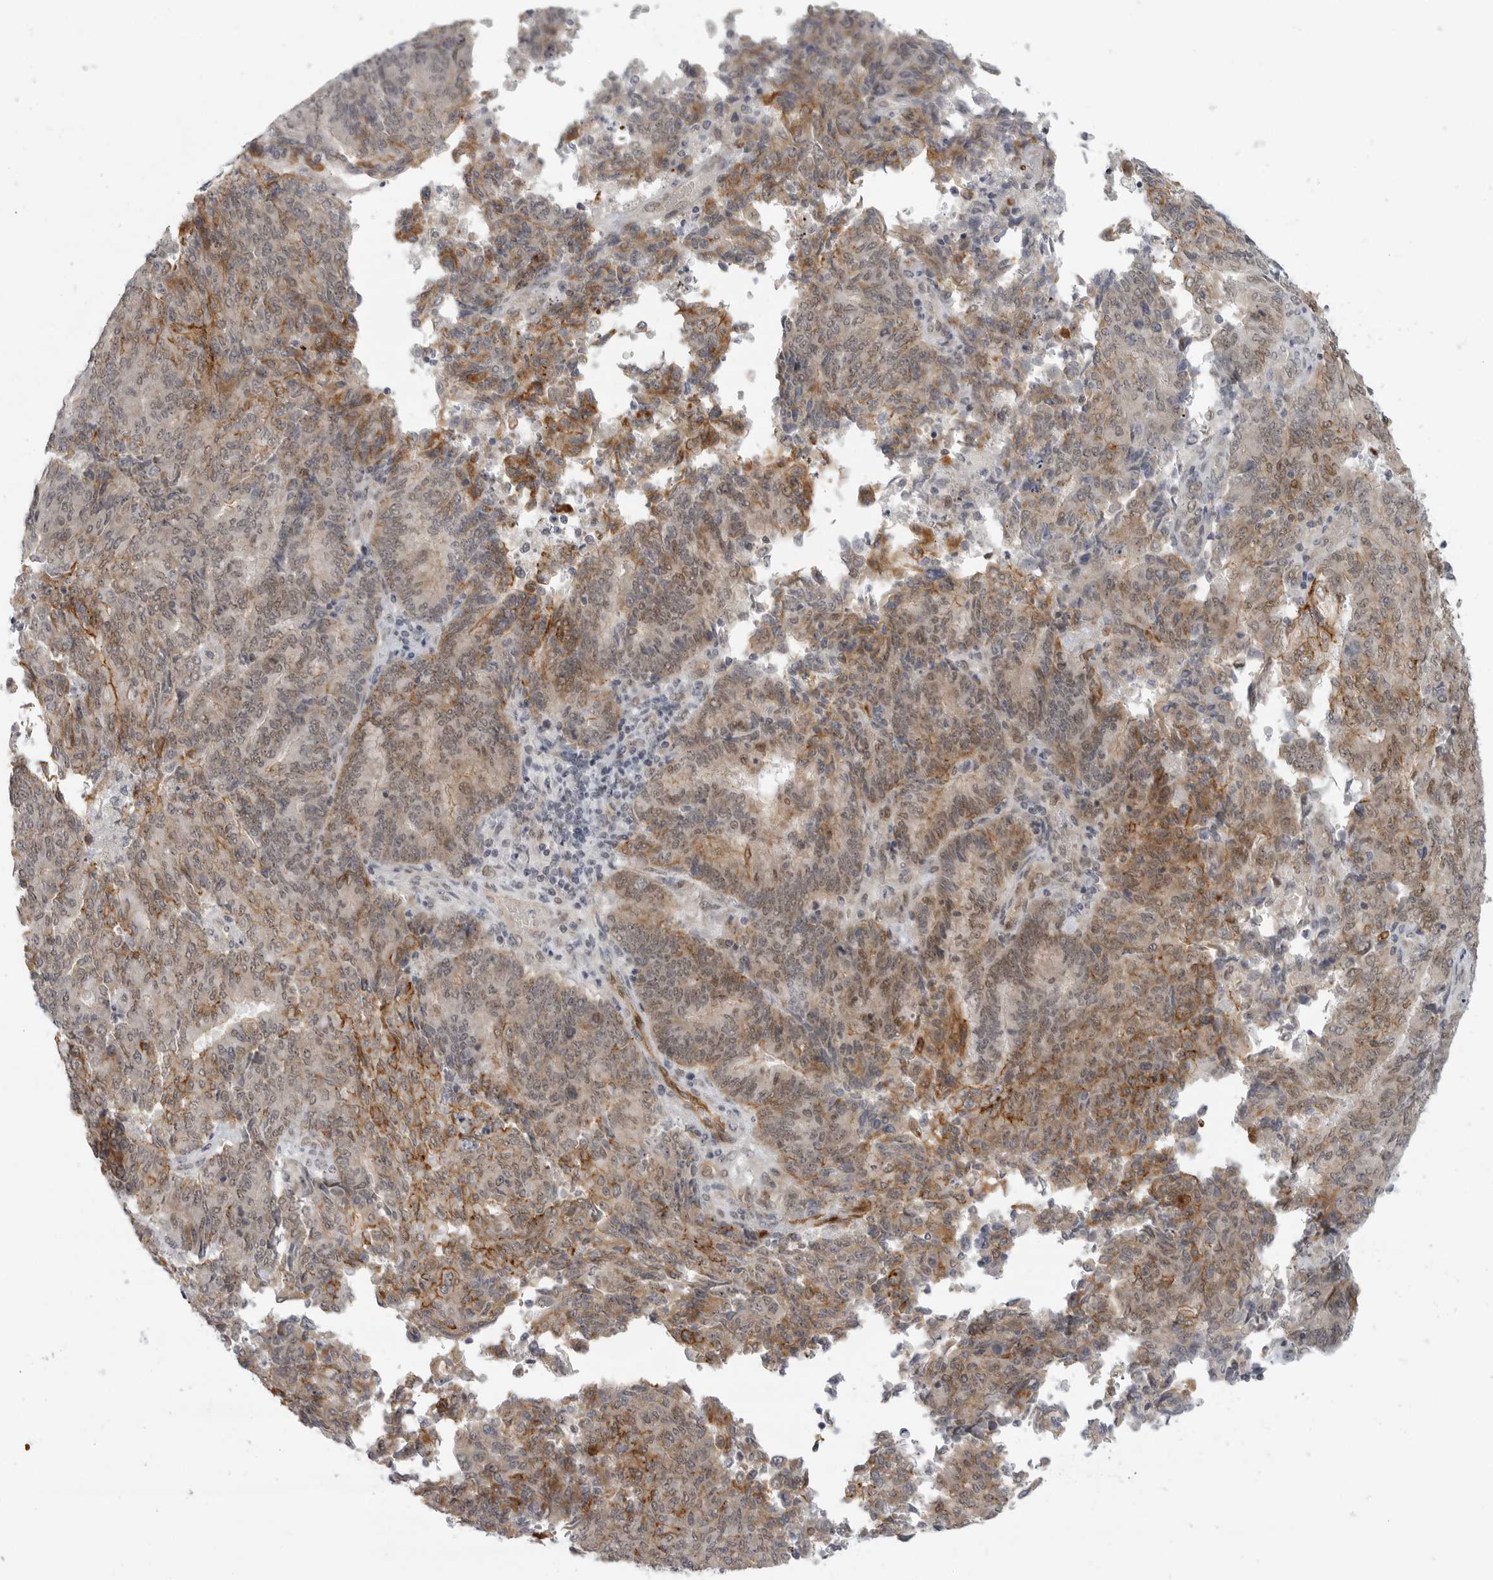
{"staining": {"intensity": "moderate", "quantity": "25%-75%", "location": "cytoplasmic/membranous"}, "tissue": "endometrial cancer", "cell_type": "Tumor cells", "image_type": "cancer", "snomed": [{"axis": "morphology", "description": "Adenocarcinoma, NOS"}, {"axis": "topography", "description": "Endometrium"}], "caption": "High-power microscopy captured an immunohistochemistry micrograph of endometrial adenocarcinoma, revealing moderate cytoplasmic/membranous positivity in approximately 25%-75% of tumor cells.", "gene": "CEP295NL", "patient": {"sex": "female", "age": 80}}